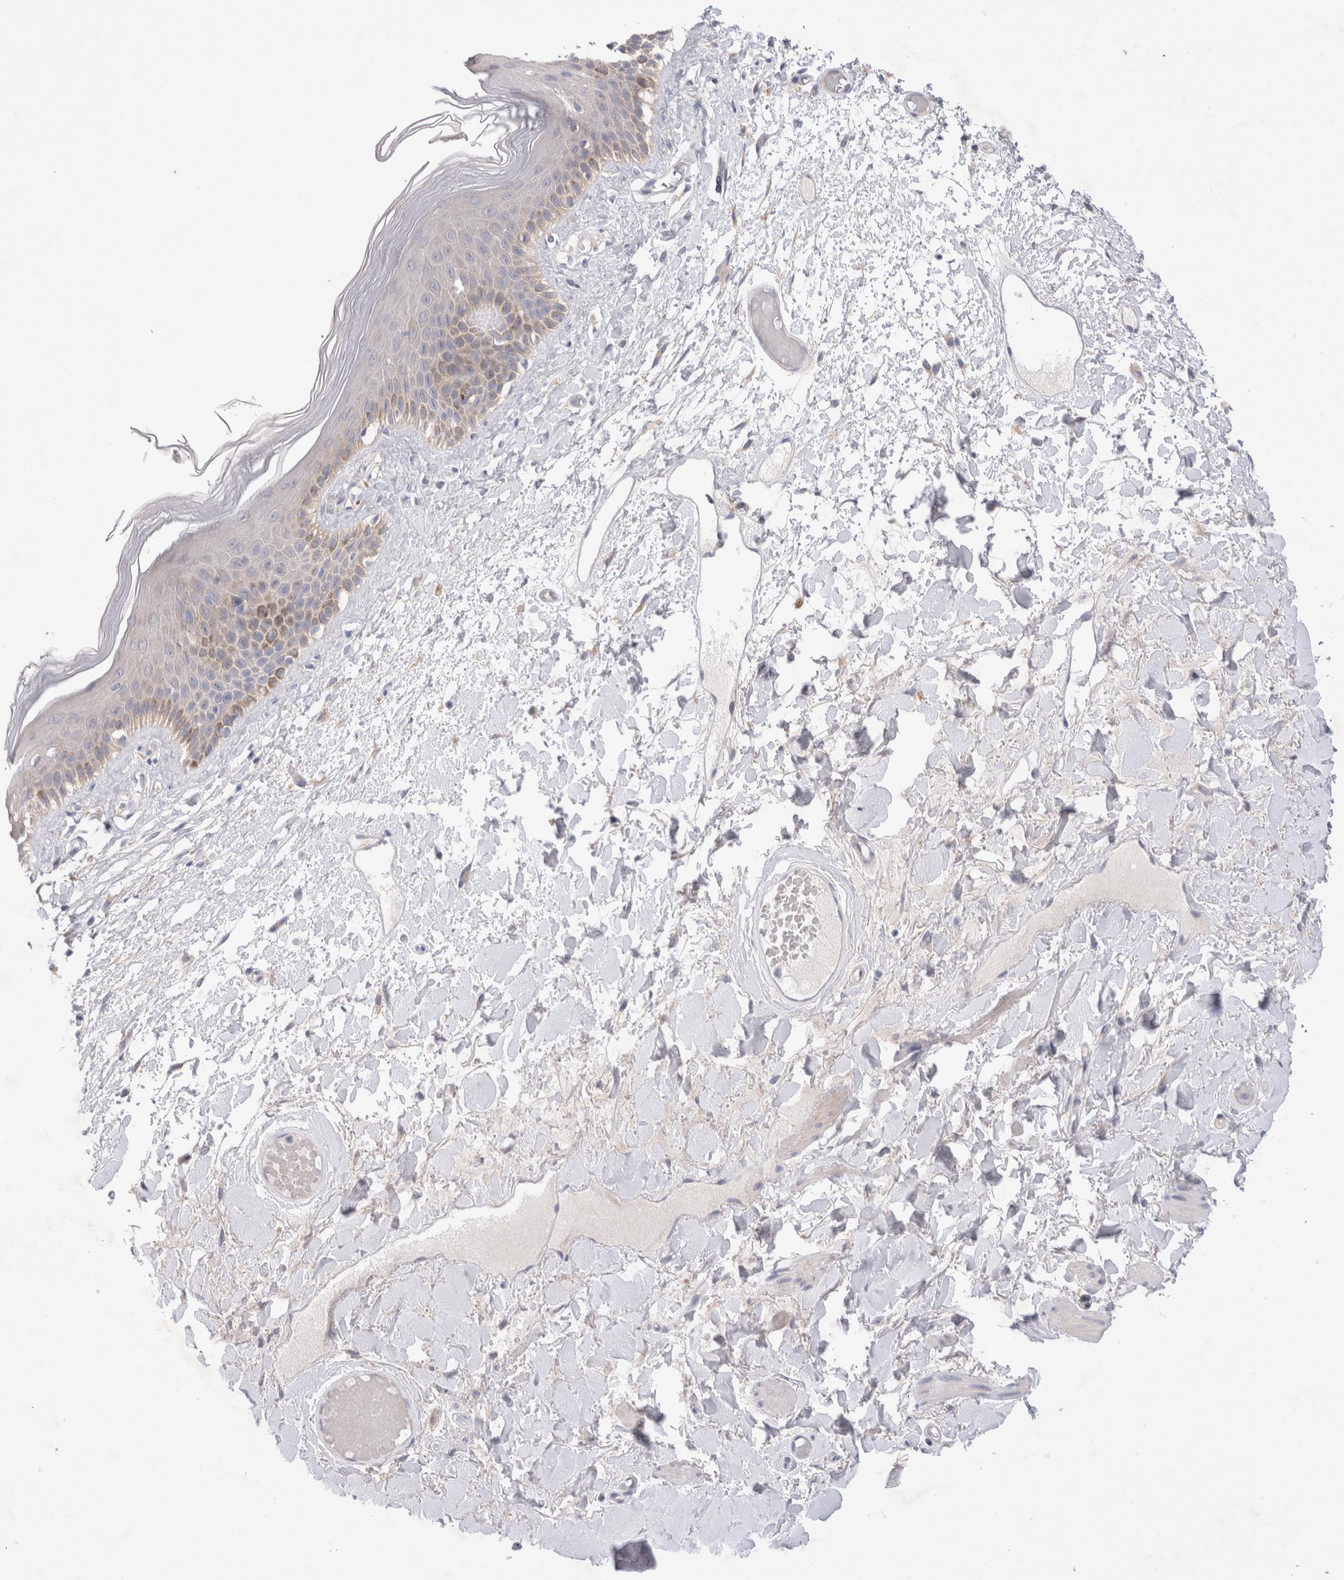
{"staining": {"intensity": "weak", "quantity": "<25%", "location": "cytoplasmic/membranous"}, "tissue": "skin", "cell_type": "Epidermal cells", "image_type": "normal", "snomed": [{"axis": "morphology", "description": "Normal tissue, NOS"}, {"axis": "topography", "description": "Vulva"}], "caption": "High power microscopy micrograph of an immunohistochemistry (IHC) photomicrograph of benign skin, revealing no significant positivity in epidermal cells.", "gene": "IFT74", "patient": {"sex": "female", "age": 73}}